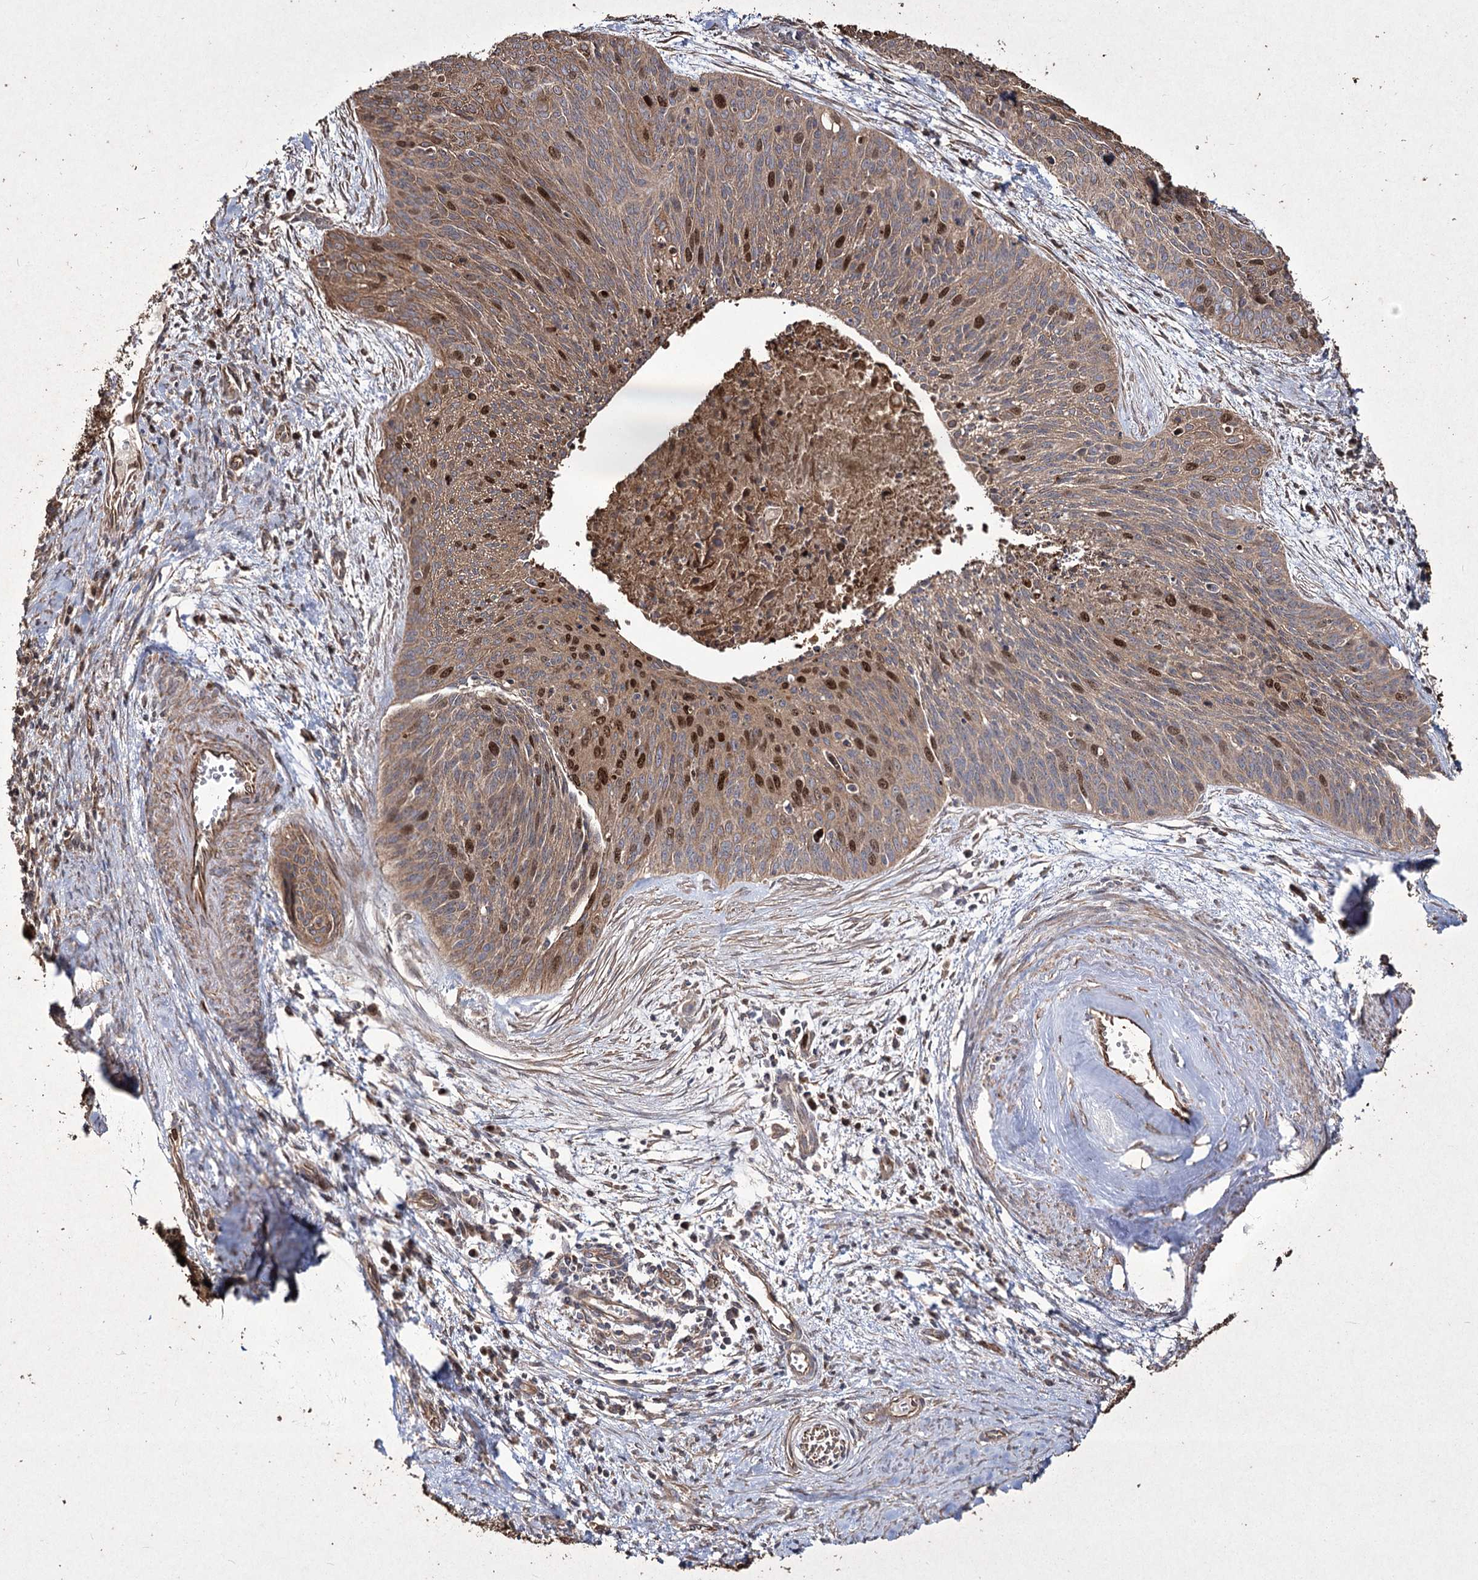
{"staining": {"intensity": "moderate", "quantity": ">75%", "location": "cytoplasmic/membranous,nuclear"}, "tissue": "cervical cancer", "cell_type": "Tumor cells", "image_type": "cancer", "snomed": [{"axis": "morphology", "description": "Squamous cell carcinoma, NOS"}, {"axis": "topography", "description": "Cervix"}], "caption": "IHC image of neoplastic tissue: cervical cancer stained using immunohistochemistry reveals medium levels of moderate protein expression localized specifically in the cytoplasmic/membranous and nuclear of tumor cells, appearing as a cytoplasmic/membranous and nuclear brown color.", "gene": "PRC1", "patient": {"sex": "female", "age": 55}}